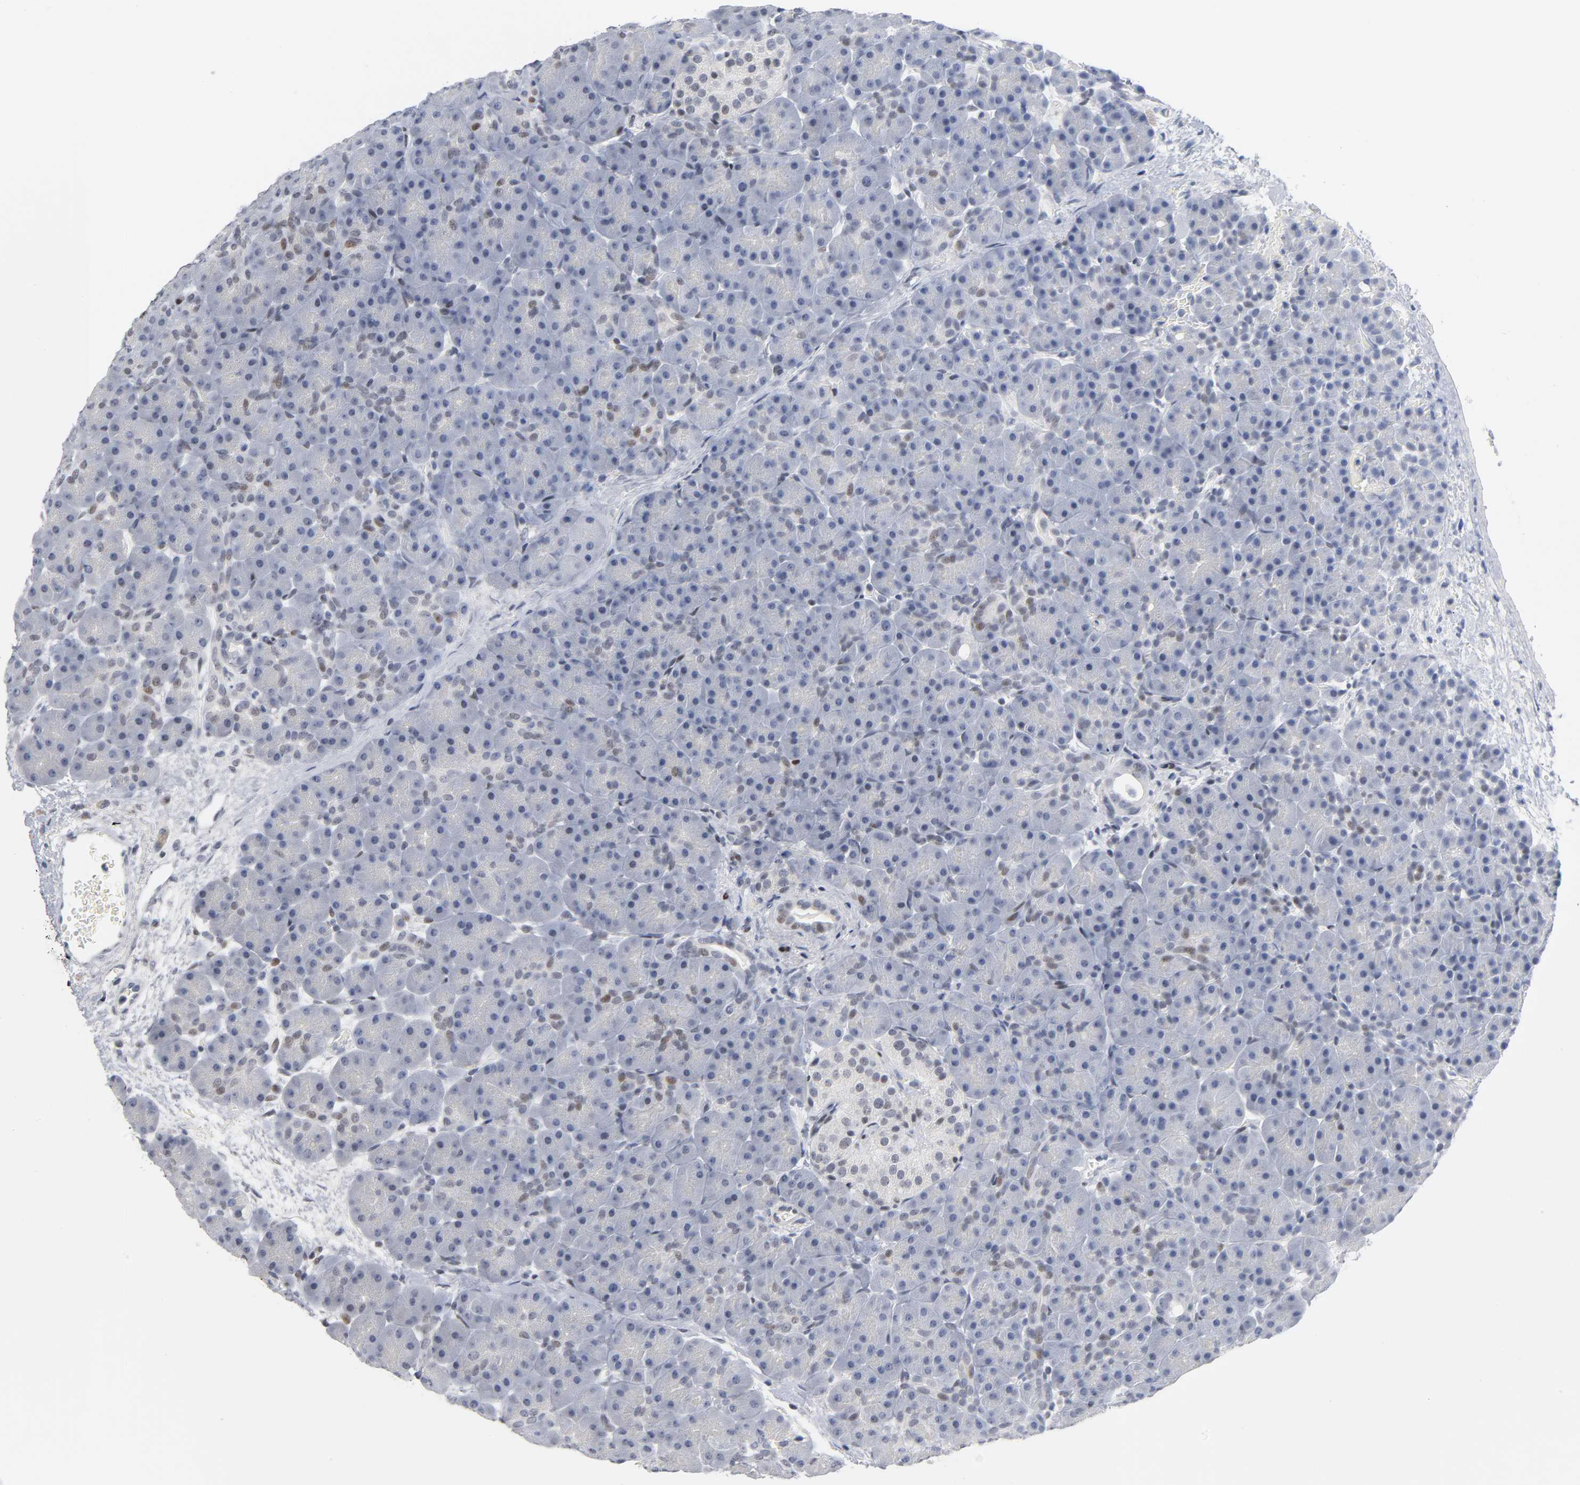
{"staining": {"intensity": "weak", "quantity": "<25%", "location": "nuclear"}, "tissue": "pancreas", "cell_type": "Exocrine glandular cells", "image_type": "normal", "snomed": [{"axis": "morphology", "description": "Normal tissue, NOS"}, {"axis": "topography", "description": "Pancreas"}], "caption": "Image shows no significant protein staining in exocrine glandular cells of benign pancreas. (Brightfield microscopy of DAB IHC at high magnification).", "gene": "SP3", "patient": {"sex": "male", "age": 66}}